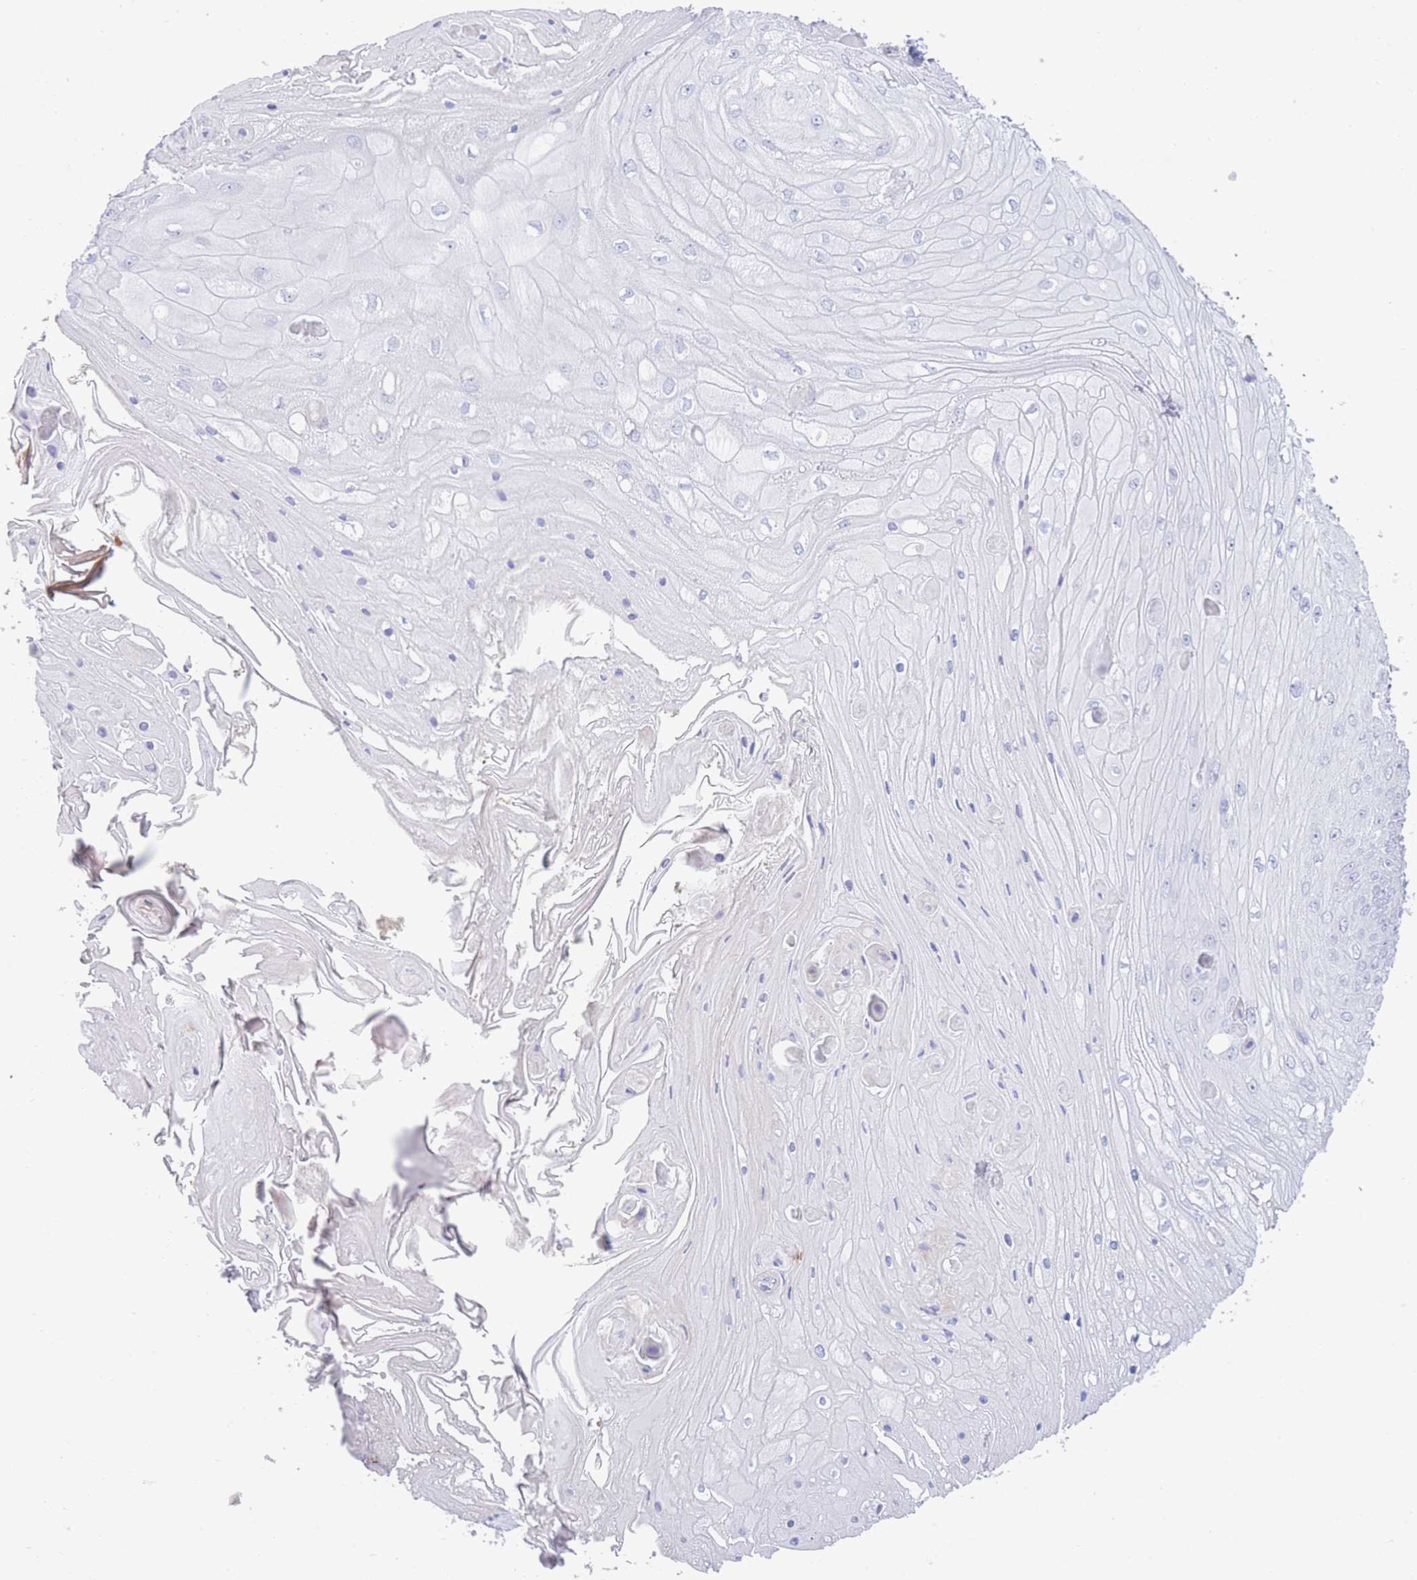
{"staining": {"intensity": "negative", "quantity": "none", "location": "none"}, "tissue": "skin cancer", "cell_type": "Tumor cells", "image_type": "cancer", "snomed": [{"axis": "morphology", "description": "Squamous cell carcinoma, NOS"}, {"axis": "topography", "description": "Skin"}], "caption": "There is no significant expression in tumor cells of skin cancer.", "gene": "LRRC37A", "patient": {"sex": "male", "age": 70}}